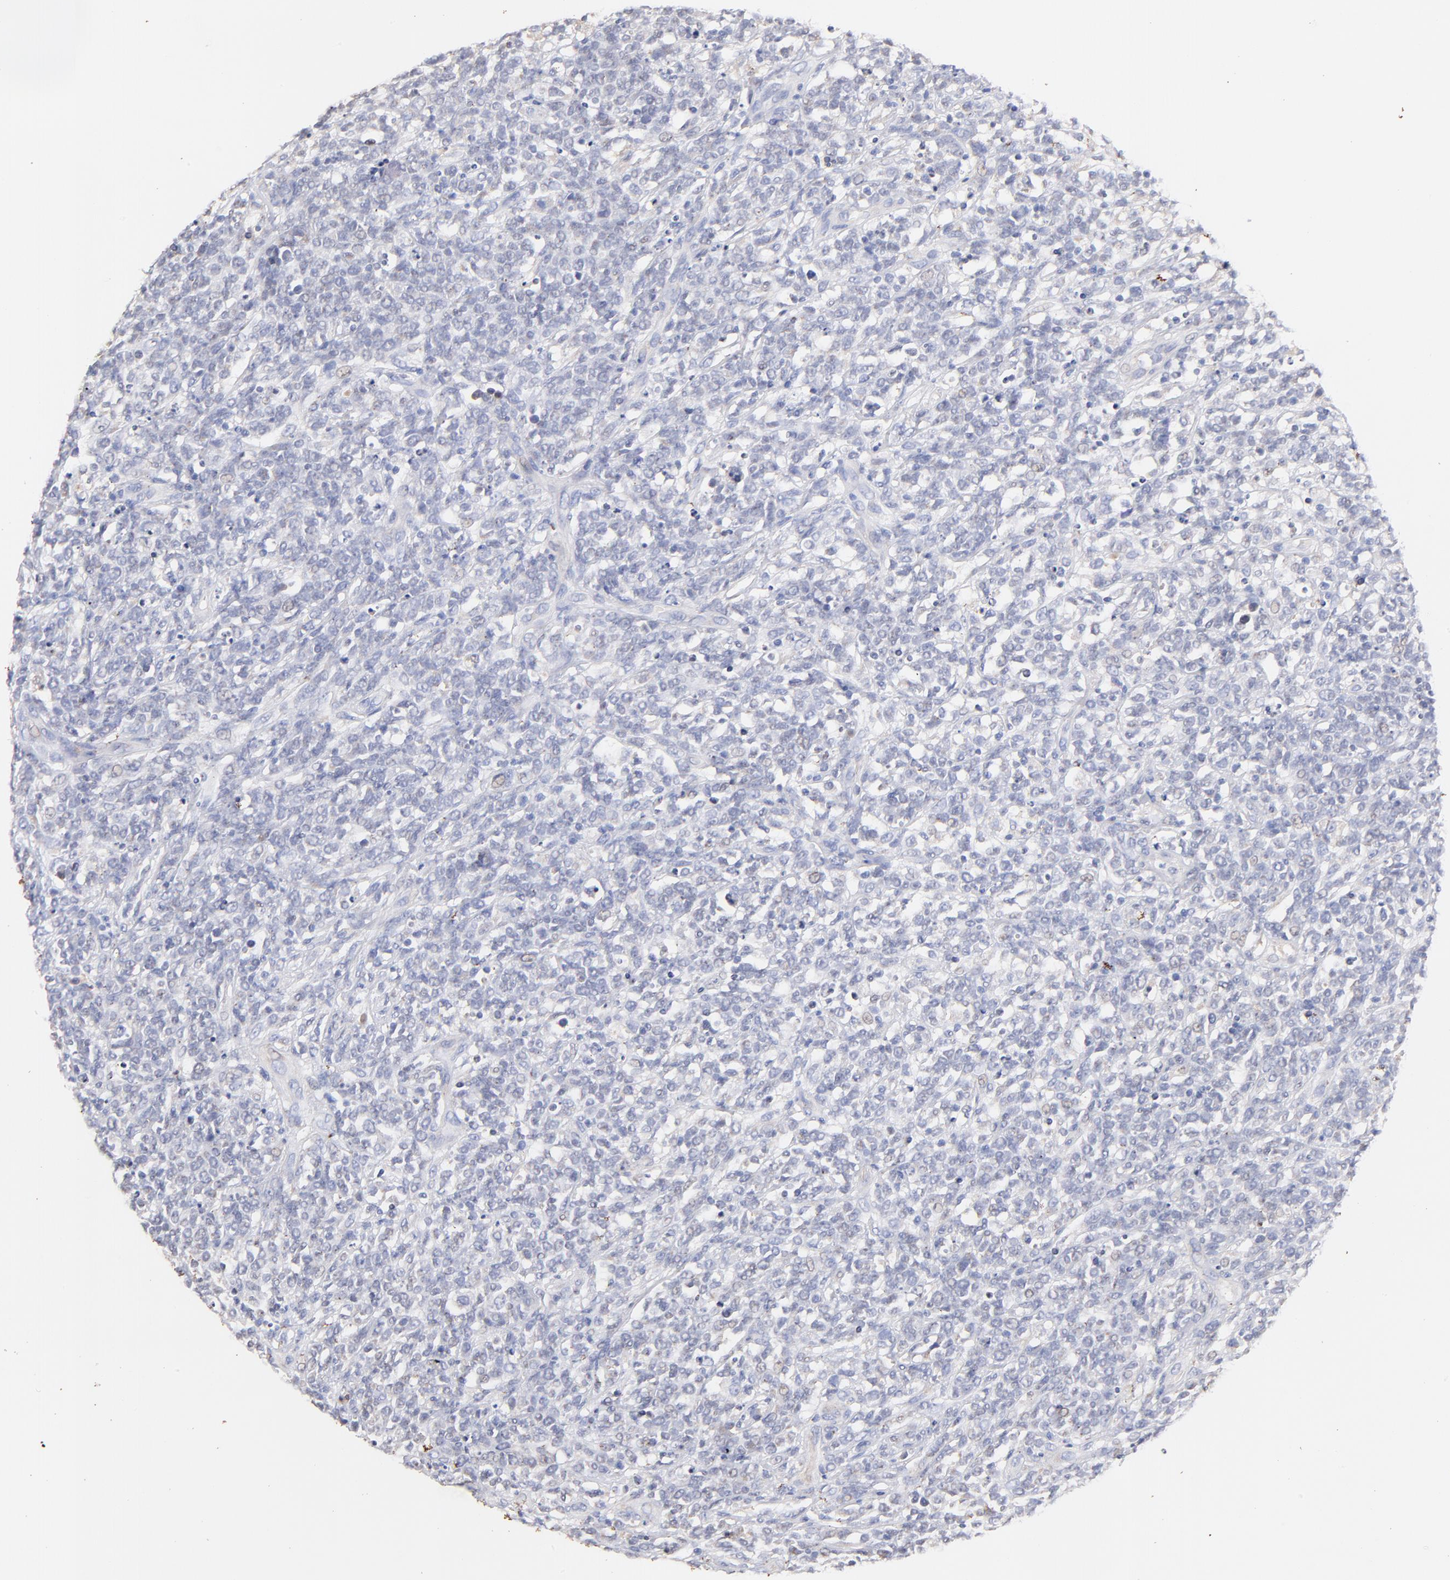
{"staining": {"intensity": "negative", "quantity": "none", "location": "none"}, "tissue": "lymphoma", "cell_type": "Tumor cells", "image_type": "cancer", "snomed": [{"axis": "morphology", "description": "Malignant lymphoma, non-Hodgkin's type, High grade"}, {"axis": "topography", "description": "Lymph node"}], "caption": "Lymphoma stained for a protein using immunohistochemistry exhibits no staining tumor cells.", "gene": "IGLV7-43", "patient": {"sex": "female", "age": 73}}